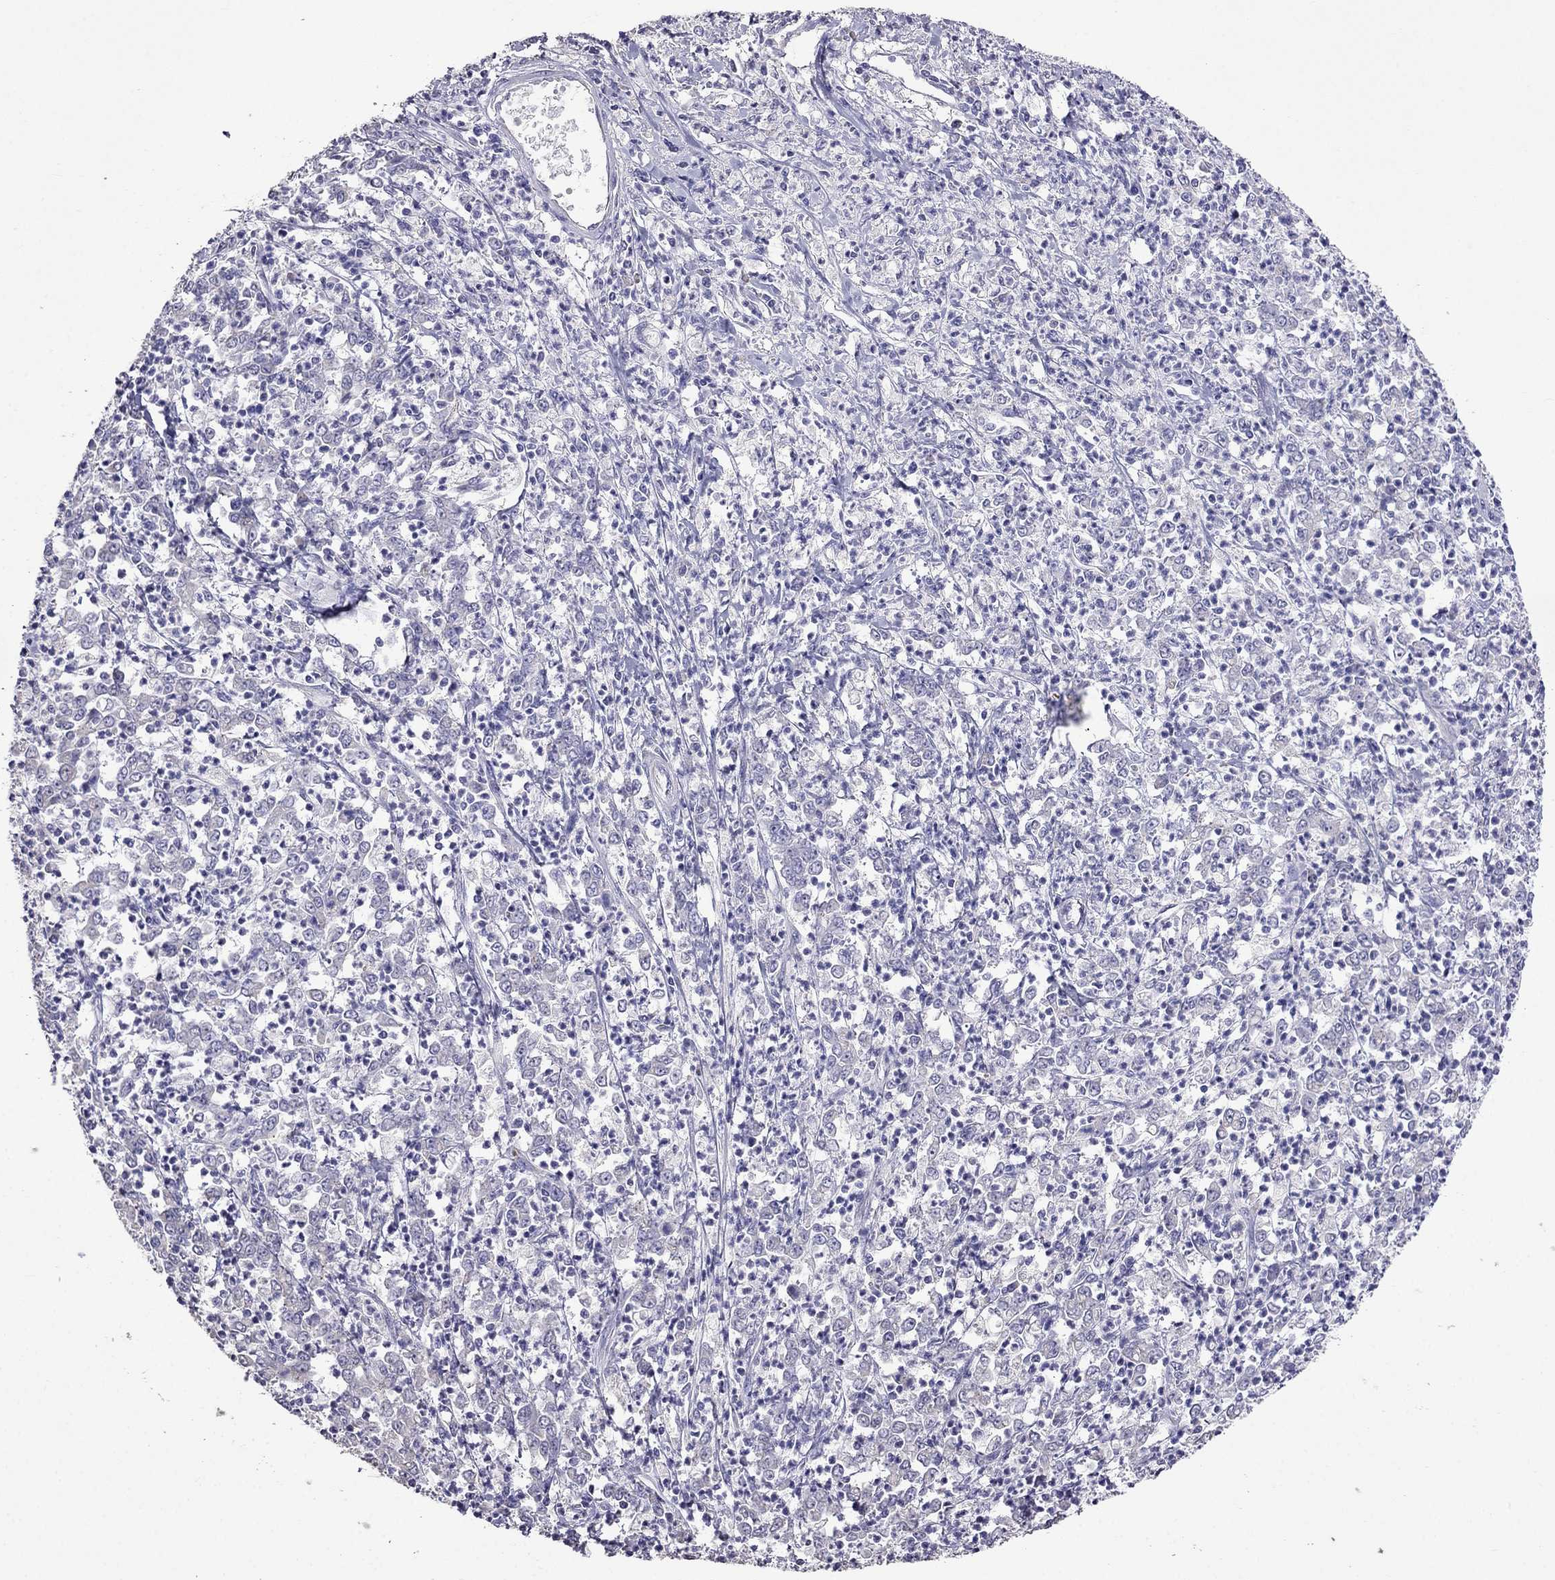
{"staining": {"intensity": "negative", "quantity": "none", "location": "none"}, "tissue": "stomach cancer", "cell_type": "Tumor cells", "image_type": "cancer", "snomed": [{"axis": "morphology", "description": "Adenocarcinoma, NOS"}, {"axis": "topography", "description": "Stomach, lower"}], "caption": "This is an immunohistochemistry (IHC) image of human stomach cancer (adenocarcinoma). There is no staining in tumor cells.", "gene": "AK5", "patient": {"sex": "female", "age": 71}}